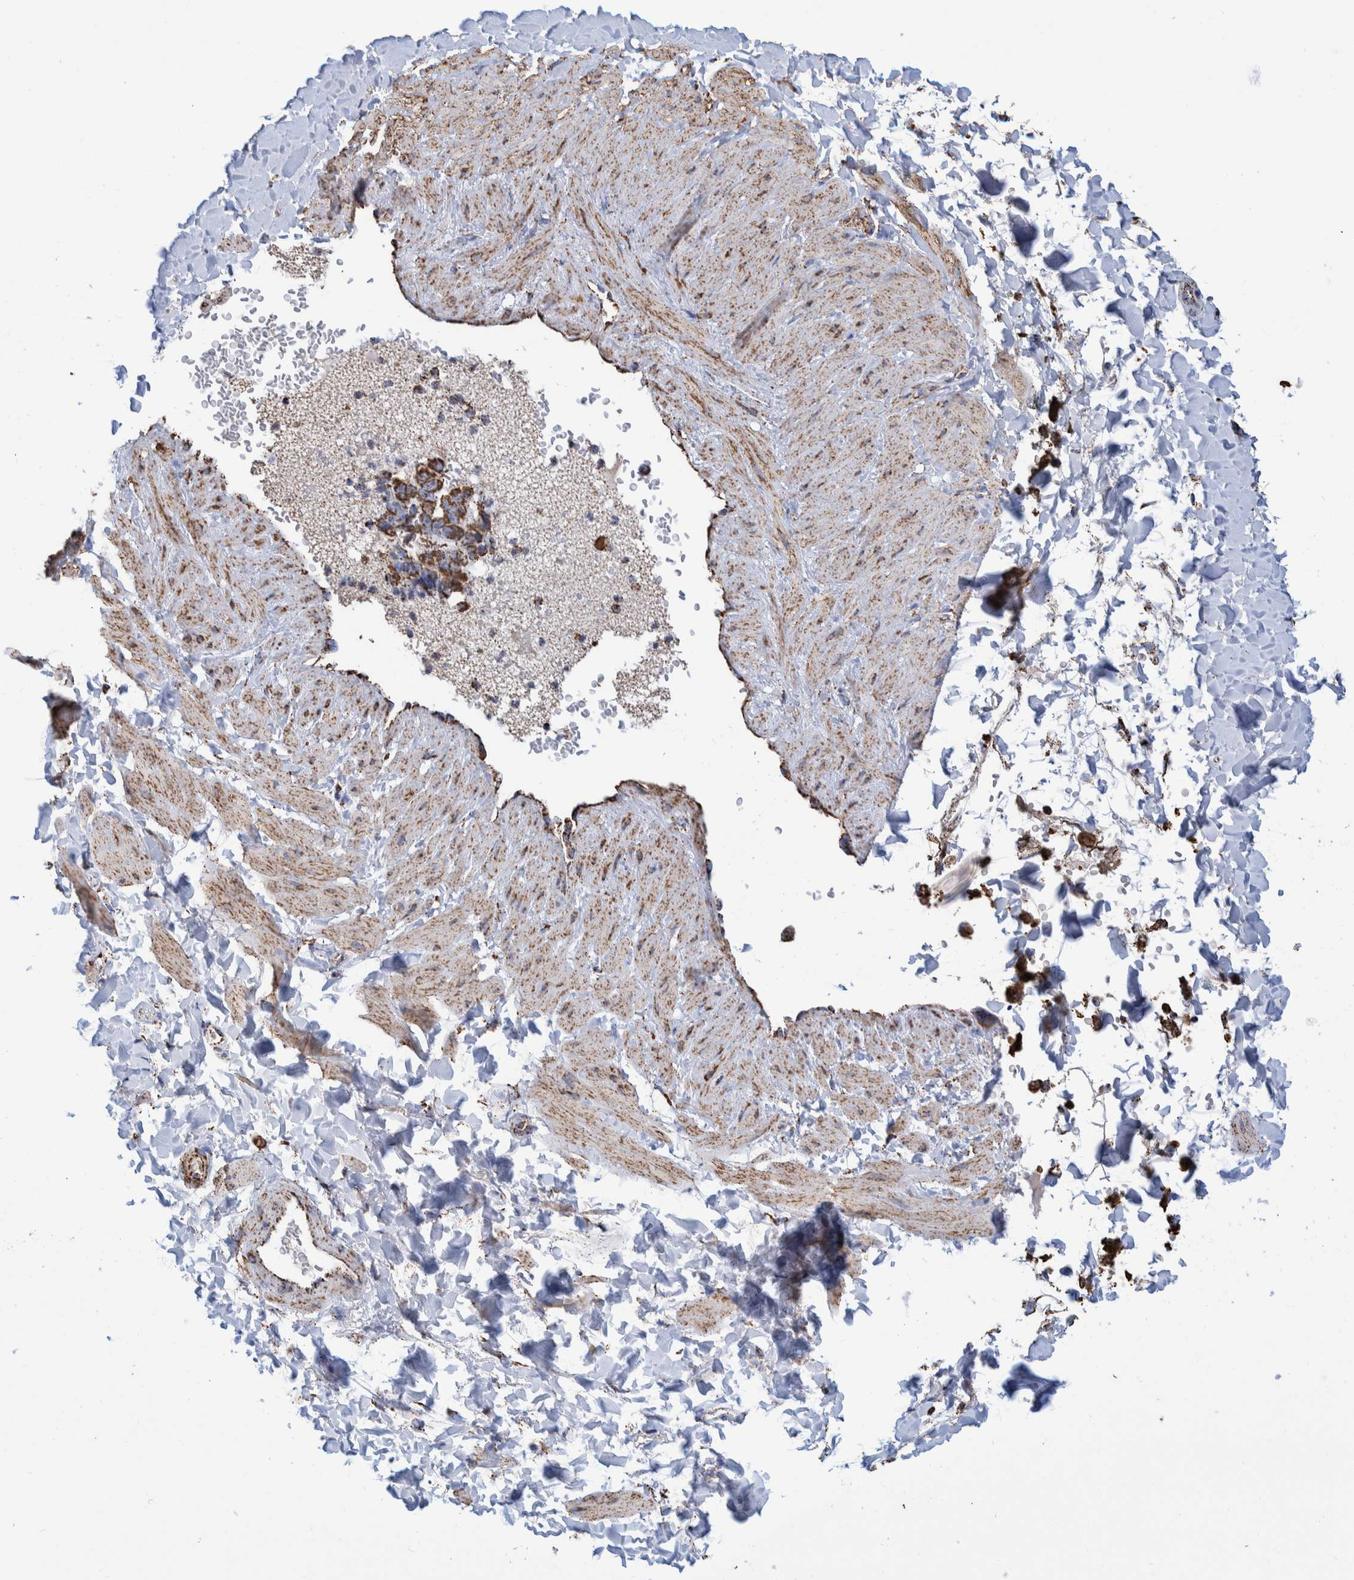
{"staining": {"intensity": "moderate", "quantity": ">75%", "location": "cytoplasmic/membranous"}, "tissue": "adipose tissue", "cell_type": "Adipocytes", "image_type": "normal", "snomed": [{"axis": "morphology", "description": "Normal tissue, NOS"}, {"axis": "topography", "description": "Adipose tissue"}, {"axis": "topography", "description": "Vascular tissue"}, {"axis": "topography", "description": "Peripheral nerve tissue"}], "caption": "Immunohistochemical staining of normal human adipose tissue displays moderate cytoplasmic/membranous protein expression in about >75% of adipocytes.", "gene": "VPS26C", "patient": {"sex": "male", "age": 25}}